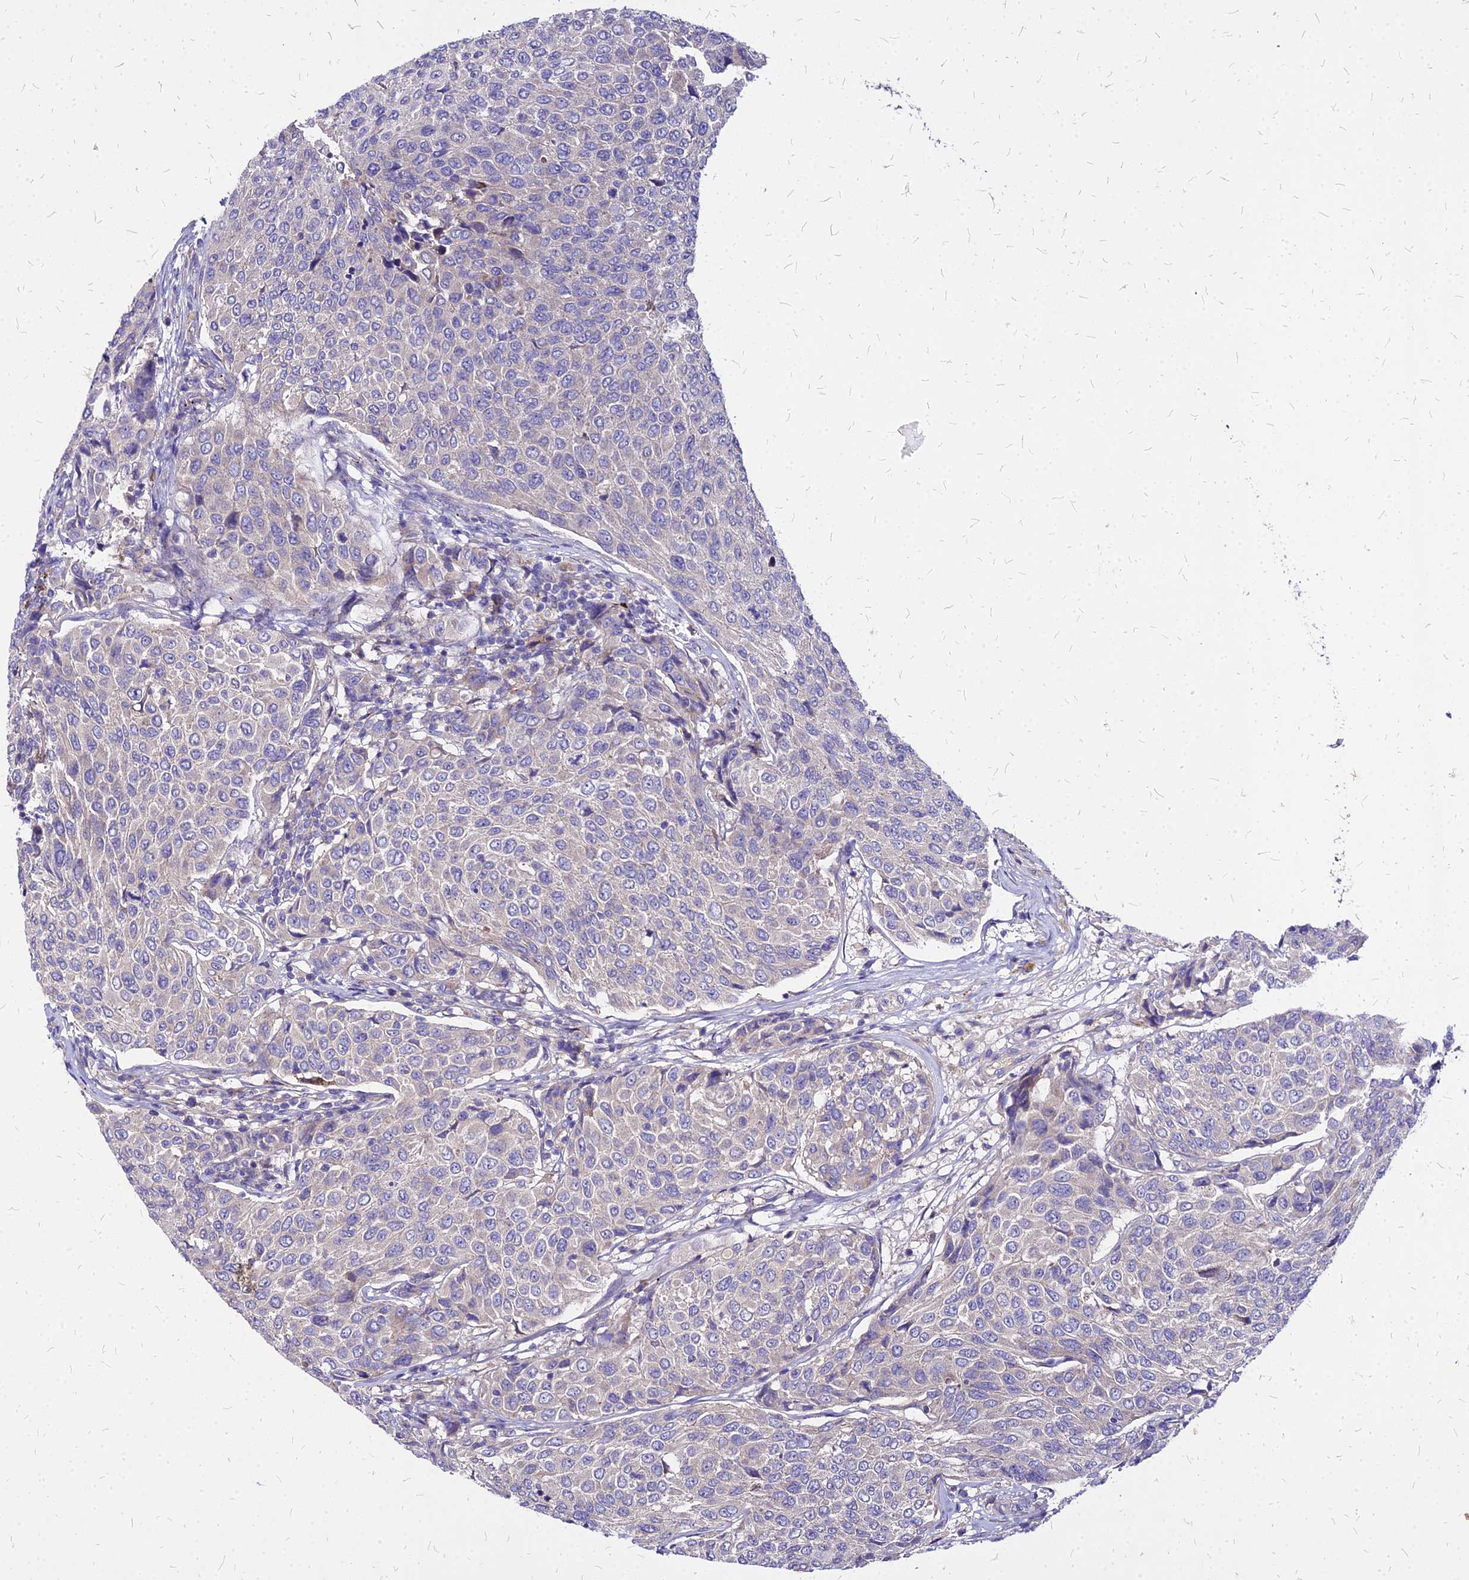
{"staining": {"intensity": "negative", "quantity": "none", "location": "none"}, "tissue": "breast cancer", "cell_type": "Tumor cells", "image_type": "cancer", "snomed": [{"axis": "morphology", "description": "Duct carcinoma"}, {"axis": "topography", "description": "Breast"}], "caption": "This photomicrograph is of breast invasive ductal carcinoma stained with immunohistochemistry to label a protein in brown with the nuclei are counter-stained blue. There is no positivity in tumor cells.", "gene": "COMMD10", "patient": {"sex": "female", "age": 55}}